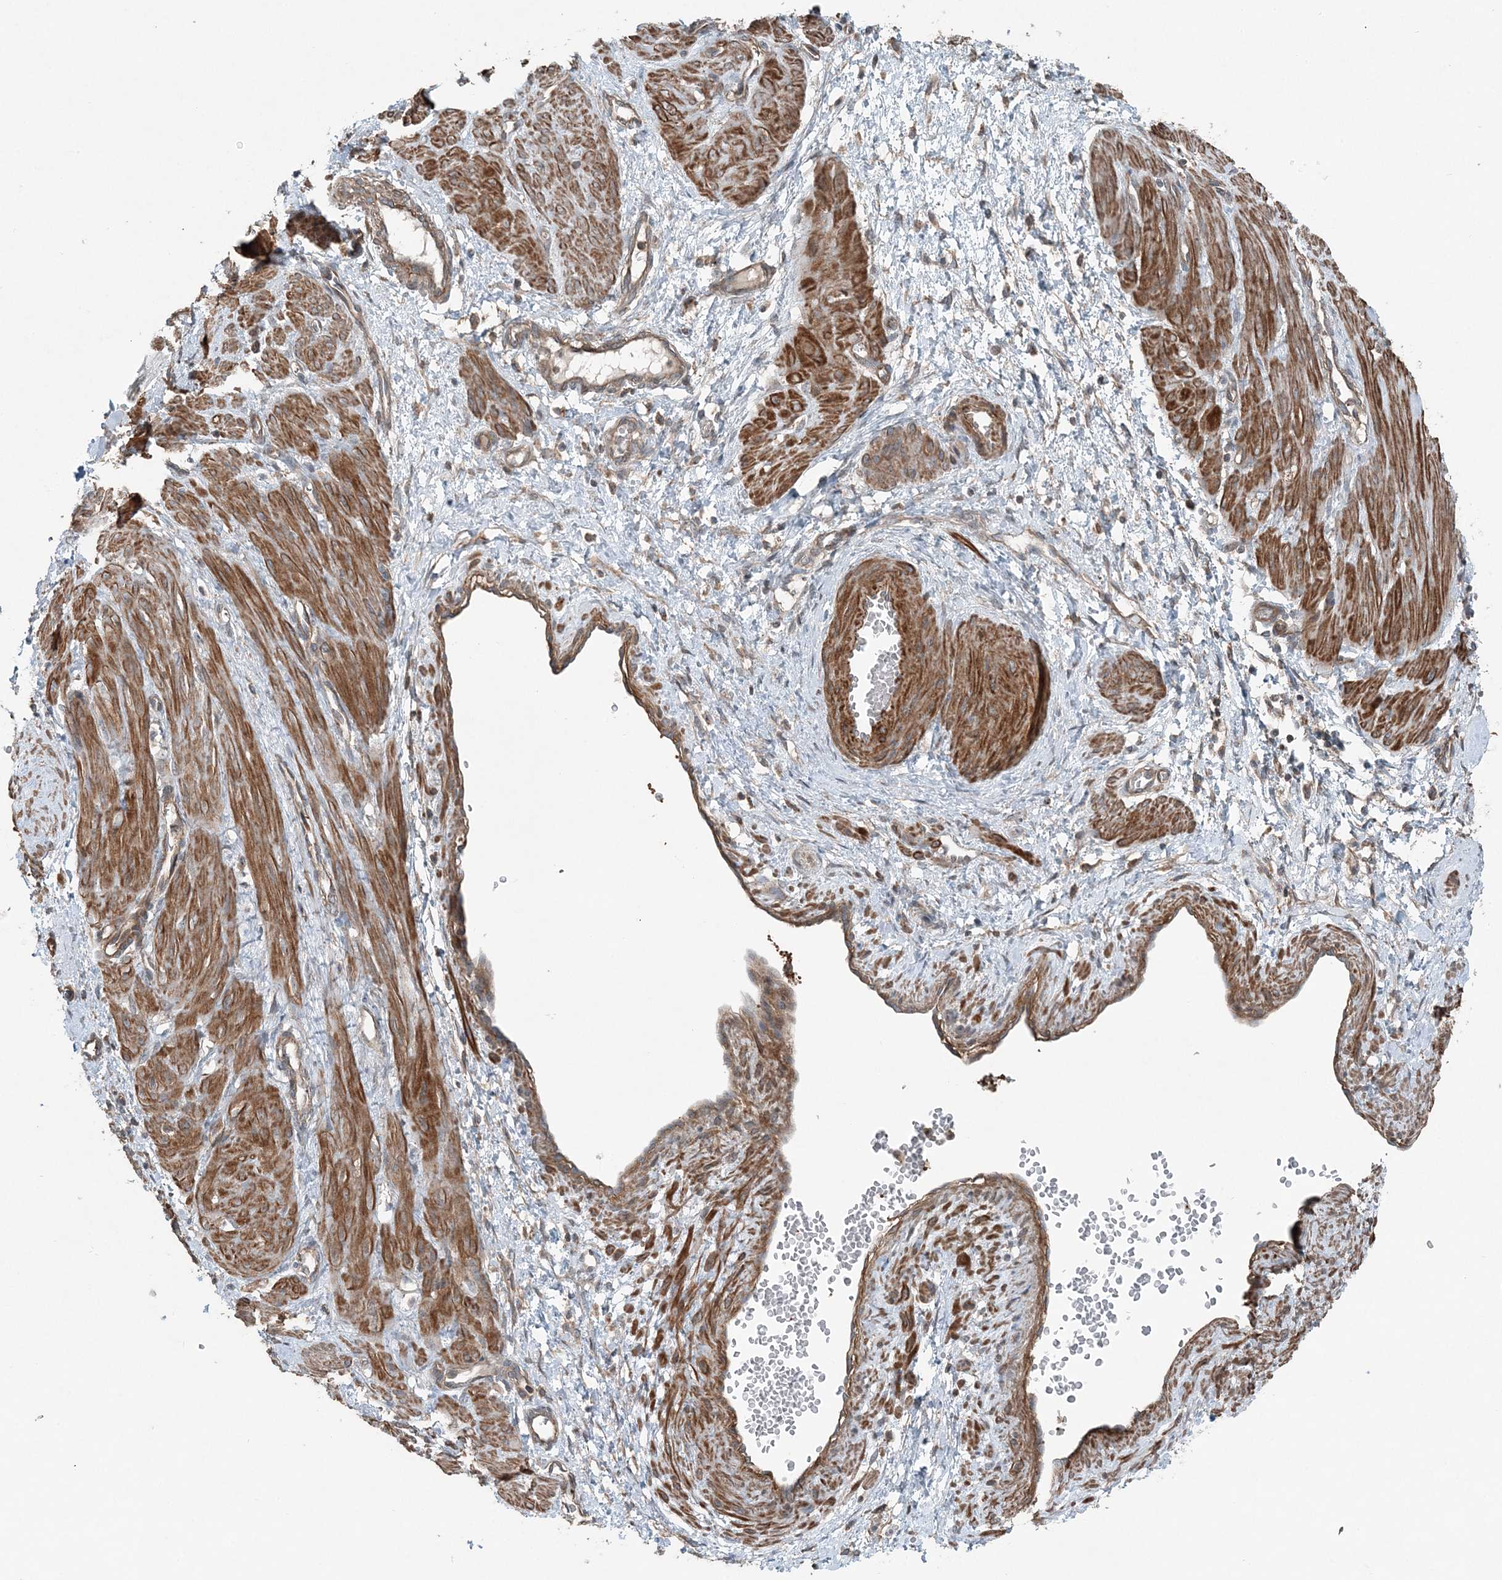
{"staining": {"intensity": "moderate", "quantity": ">75%", "location": "cytoplasmic/membranous"}, "tissue": "smooth muscle", "cell_type": "Smooth muscle cells", "image_type": "normal", "snomed": [{"axis": "morphology", "description": "Normal tissue, NOS"}, {"axis": "topography", "description": "Endometrium"}], "caption": "Immunohistochemistry photomicrograph of benign human smooth muscle stained for a protein (brown), which displays medium levels of moderate cytoplasmic/membranous positivity in about >75% of smooth muscle cells.", "gene": "KY", "patient": {"sex": "female", "age": 33}}